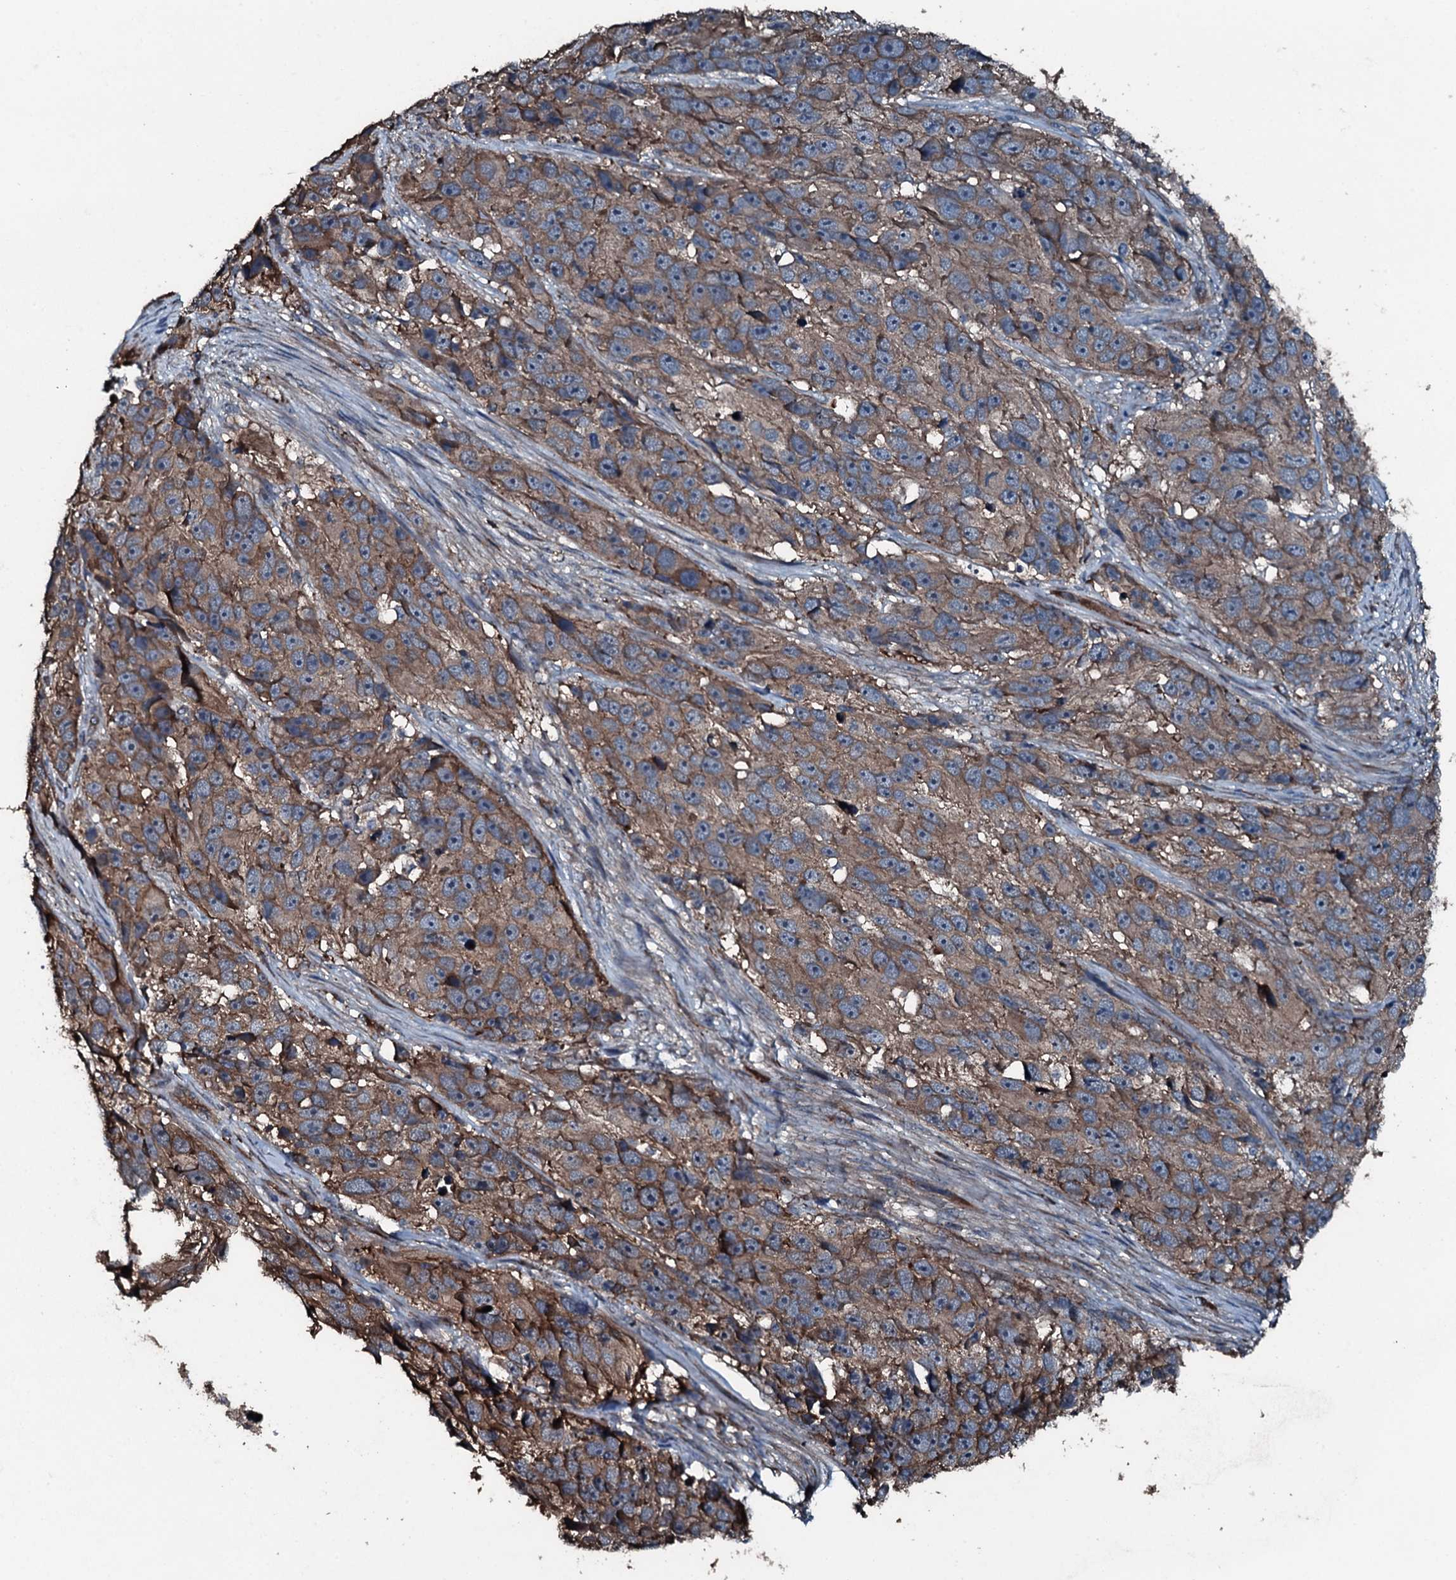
{"staining": {"intensity": "moderate", "quantity": ">75%", "location": "cytoplasmic/membranous"}, "tissue": "melanoma", "cell_type": "Tumor cells", "image_type": "cancer", "snomed": [{"axis": "morphology", "description": "Malignant melanoma, NOS"}, {"axis": "topography", "description": "Skin"}], "caption": "Melanoma stained with a brown dye shows moderate cytoplasmic/membranous positive positivity in approximately >75% of tumor cells.", "gene": "SLC25A38", "patient": {"sex": "male", "age": 84}}